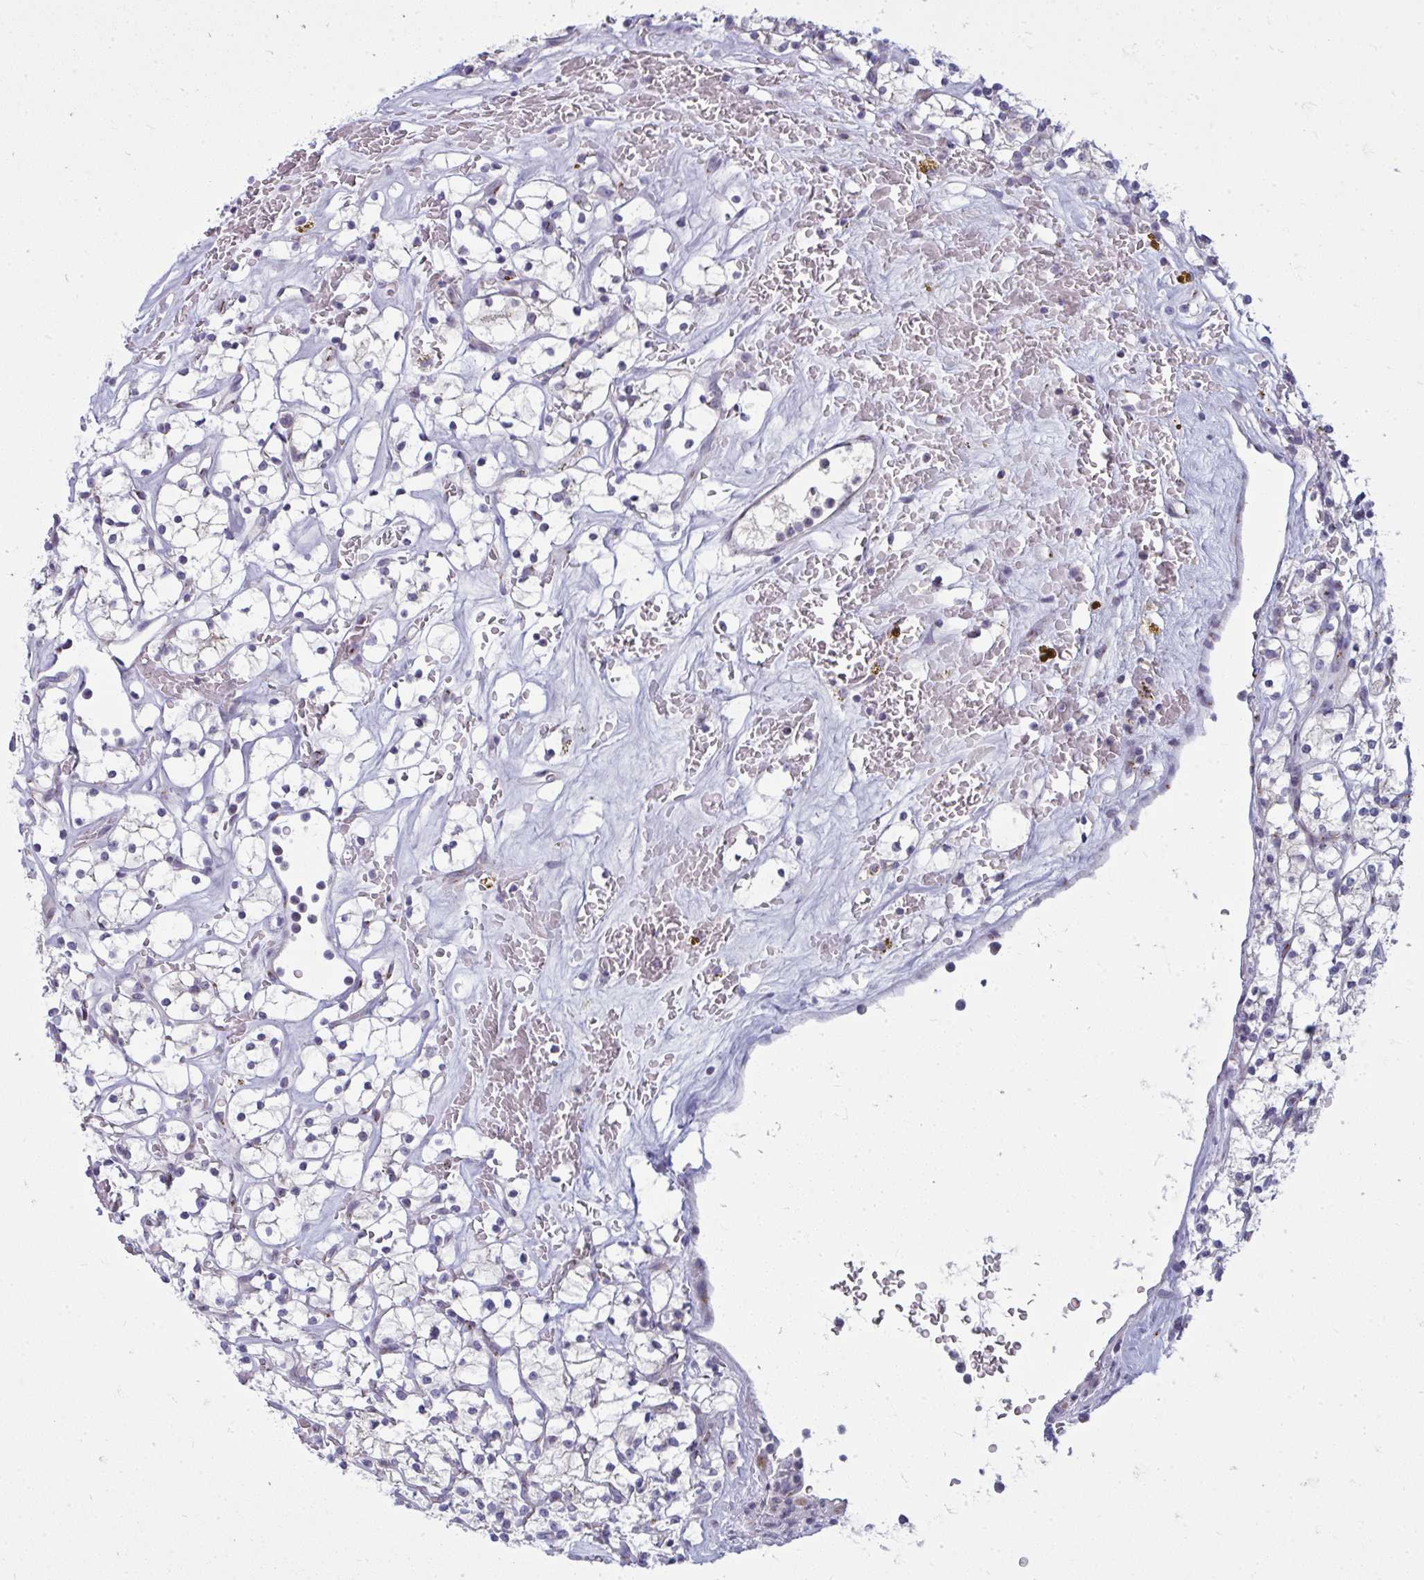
{"staining": {"intensity": "negative", "quantity": "none", "location": "none"}, "tissue": "renal cancer", "cell_type": "Tumor cells", "image_type": "cancer", "snomed": [{"axis": "morphology", "description": "Adenocarcinoma, NOS"}, {"axis": "topography", "description": "Kidney"}], "caption": "DAB (3,3'-diaminobenzidine) immunohistochemical staining of renal adenocarcinoma reveals no significant expression in tumor cells. (Immunohistochemistry (ihc), brightfield microscopy, high magnification).", "gene": "DTX4", "patient": {"sex": "female", "age": 64}}